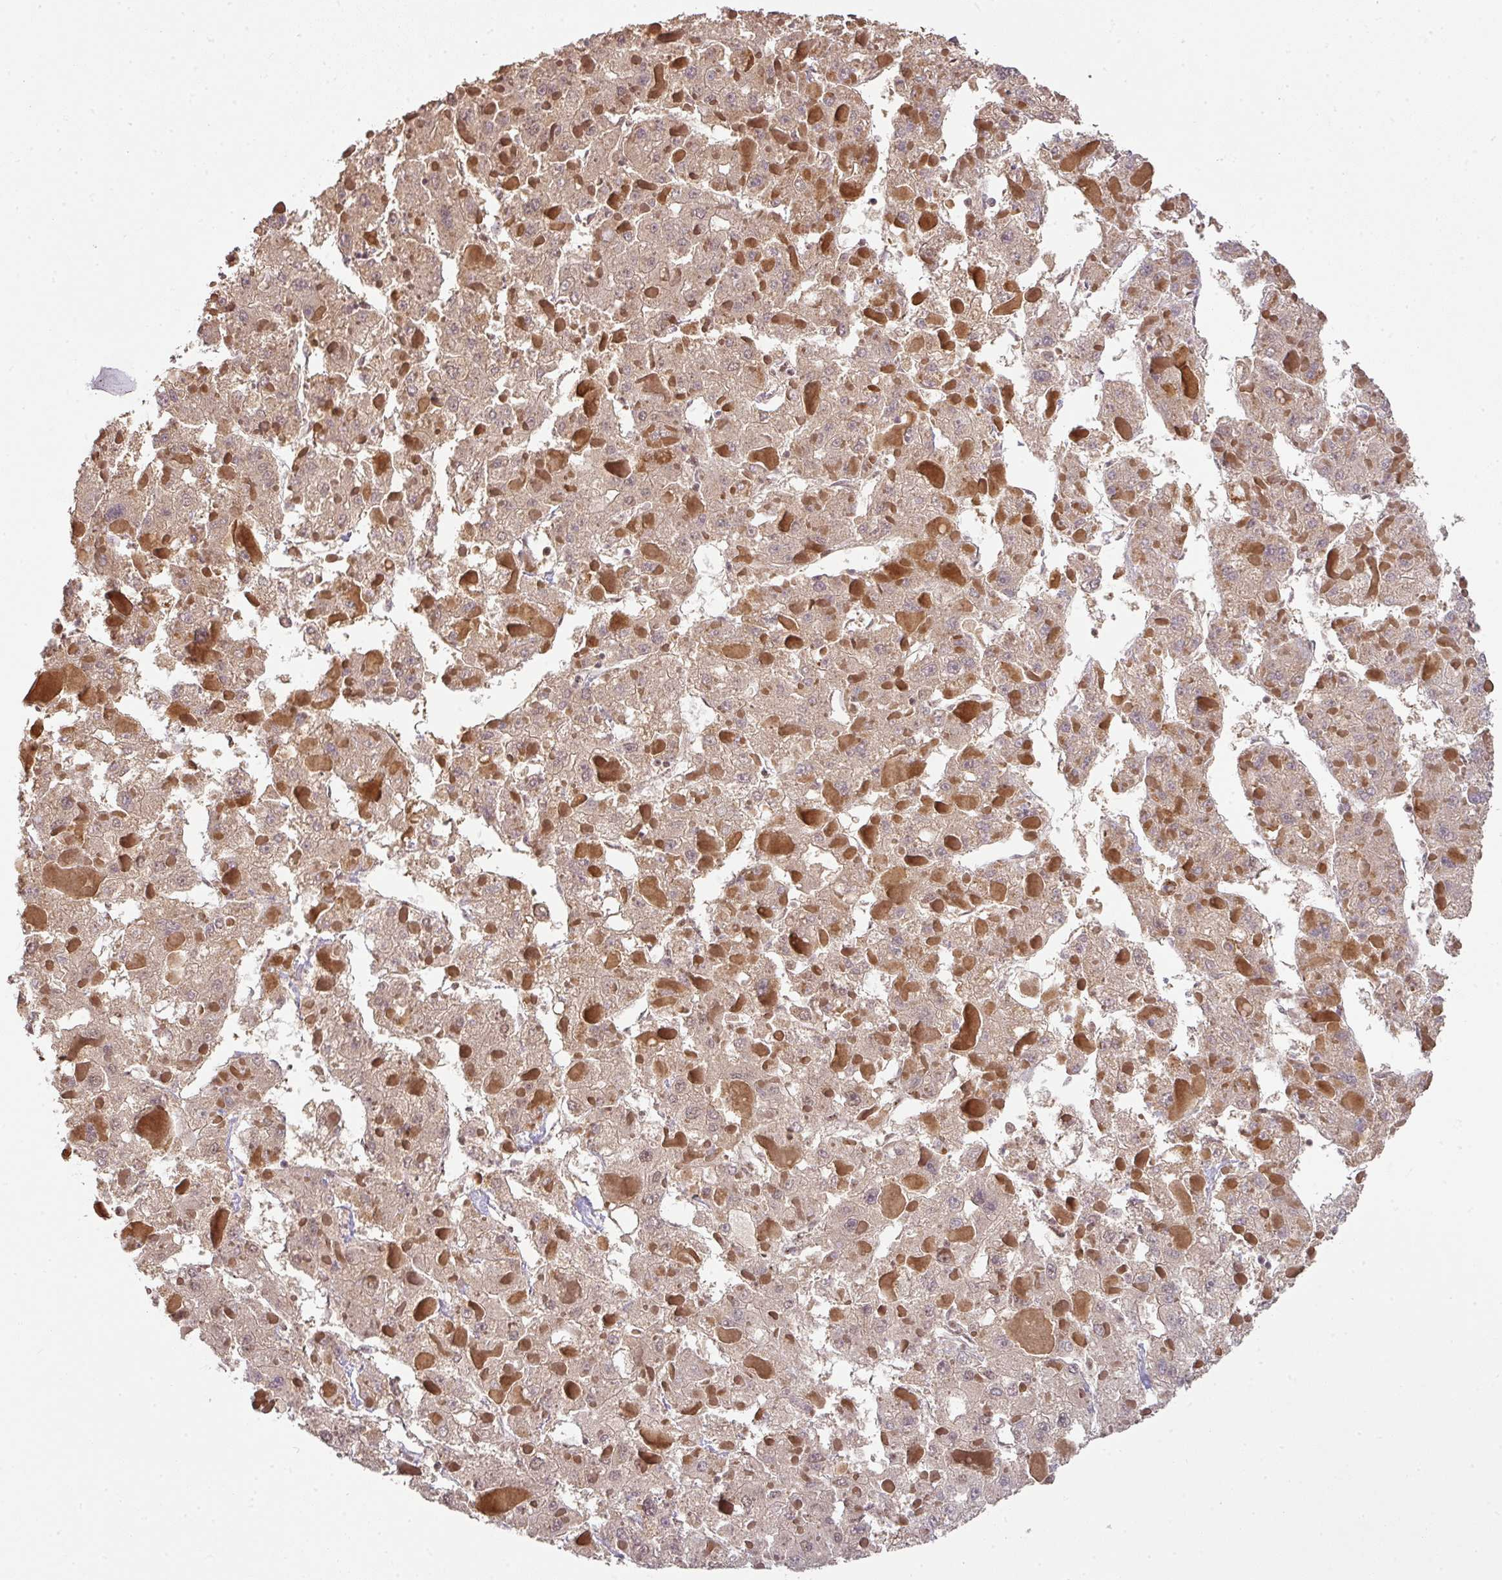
{"staining": {"intensity": "weak", "quantity": "25%-75%", "location": "cytoplasmic/membranous"}, "tissue": "liver cancer", "cell_type": "Tumor cells", "image_type": "cancer", "snomed": [{"axis": "morphology", "description": "Carcinoma, Hepatocellular, NOS"}, {"axis": "topography", "description": "Liver"}], "caption": "Immunohistochemical staining of human liver hepatocellular carcinoma demonstrates low levels of weak cytoplasmic/membranous protein positivity in approximately 25%-75% of tumor cells.", "gene": "RANBP9", "patient": {"sex": "female", "age": 73}}